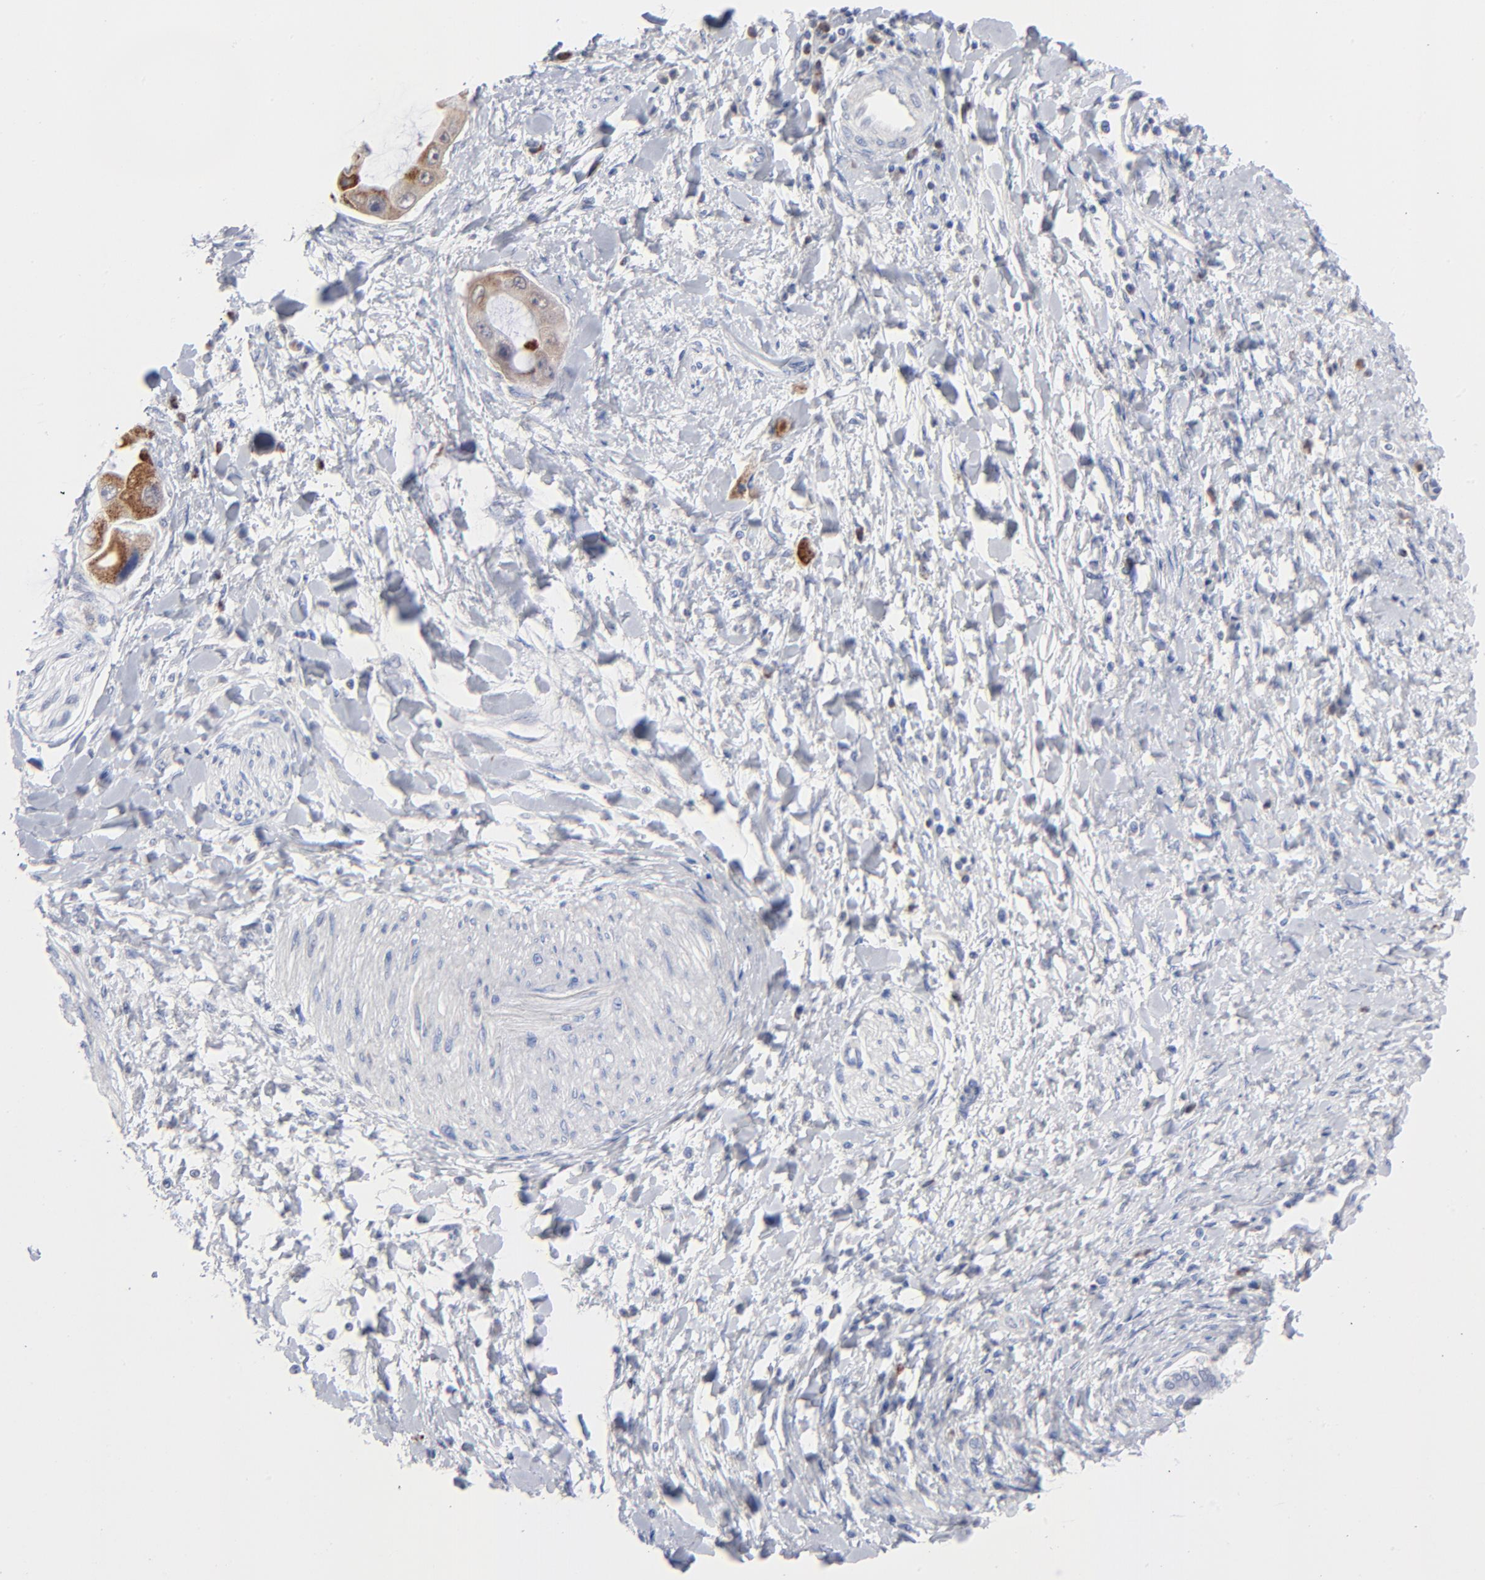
{"staining": {"intensity": "negative", "quantity": "none", "location": "none"}, "tissue": "soft tissue", "cell_type": "Fibroblasts", "image_type": "normal", "snomed": [{"axis": "morphology", "description": "Normal tissue, NOS"}, {"axis": "morphology", "description": "Cholangiocarcinoma"}, {"axis": "topography", "description": "Liver"}, {"axis": "topography", "description": "Peripheral nerve tissue"}], "caption": "Histopathology image shows no significant protein staining in fibroblasts of normal soft tissue. The staining was performed using DAB (3,3'-diaminobenzidine) to visualize the protein expression in brown, while the nuclei were stained in blue with hematoxylin (Magnification: 20x).", "gene": "CHCHD10", "patient": {"sex": "male", "age": 50}}